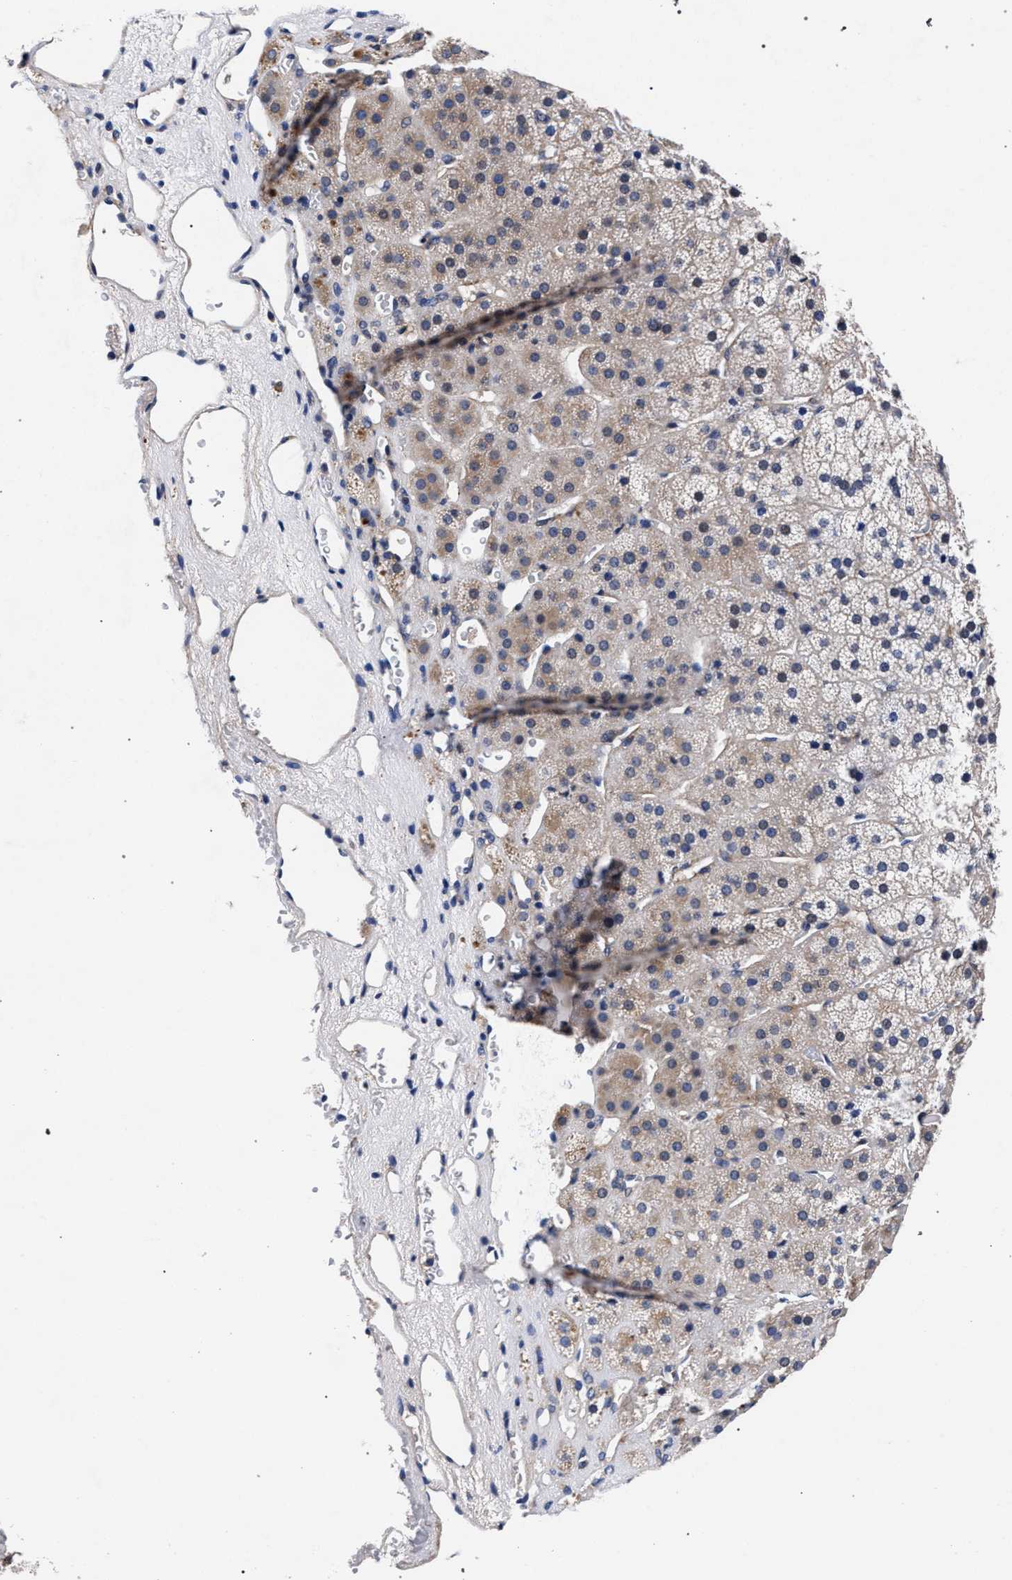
{"staining": {"intensity": "weak", "quantity": "25%-75%", "location": "cytoplasmic/membranous"}, "tissue": "adrenal gland", "cell_type": "Glandular cells", "image_type": "normal", "snomed": [{"axis": "morphology", "description": "Normal tissue, NOS"}, {"axis": "topography", "description": "Adrenal gland"}], "caption": "Adrenal gland was stained to show a protein in brown. There is low levels of weak cytoplasmic/membranous staining in about 25%-75% of glandular cells. (IHC, brightfield microscopy, high magnification).", "gene": "CFAP95", "patient": {"sex": "female", "age": 44}}